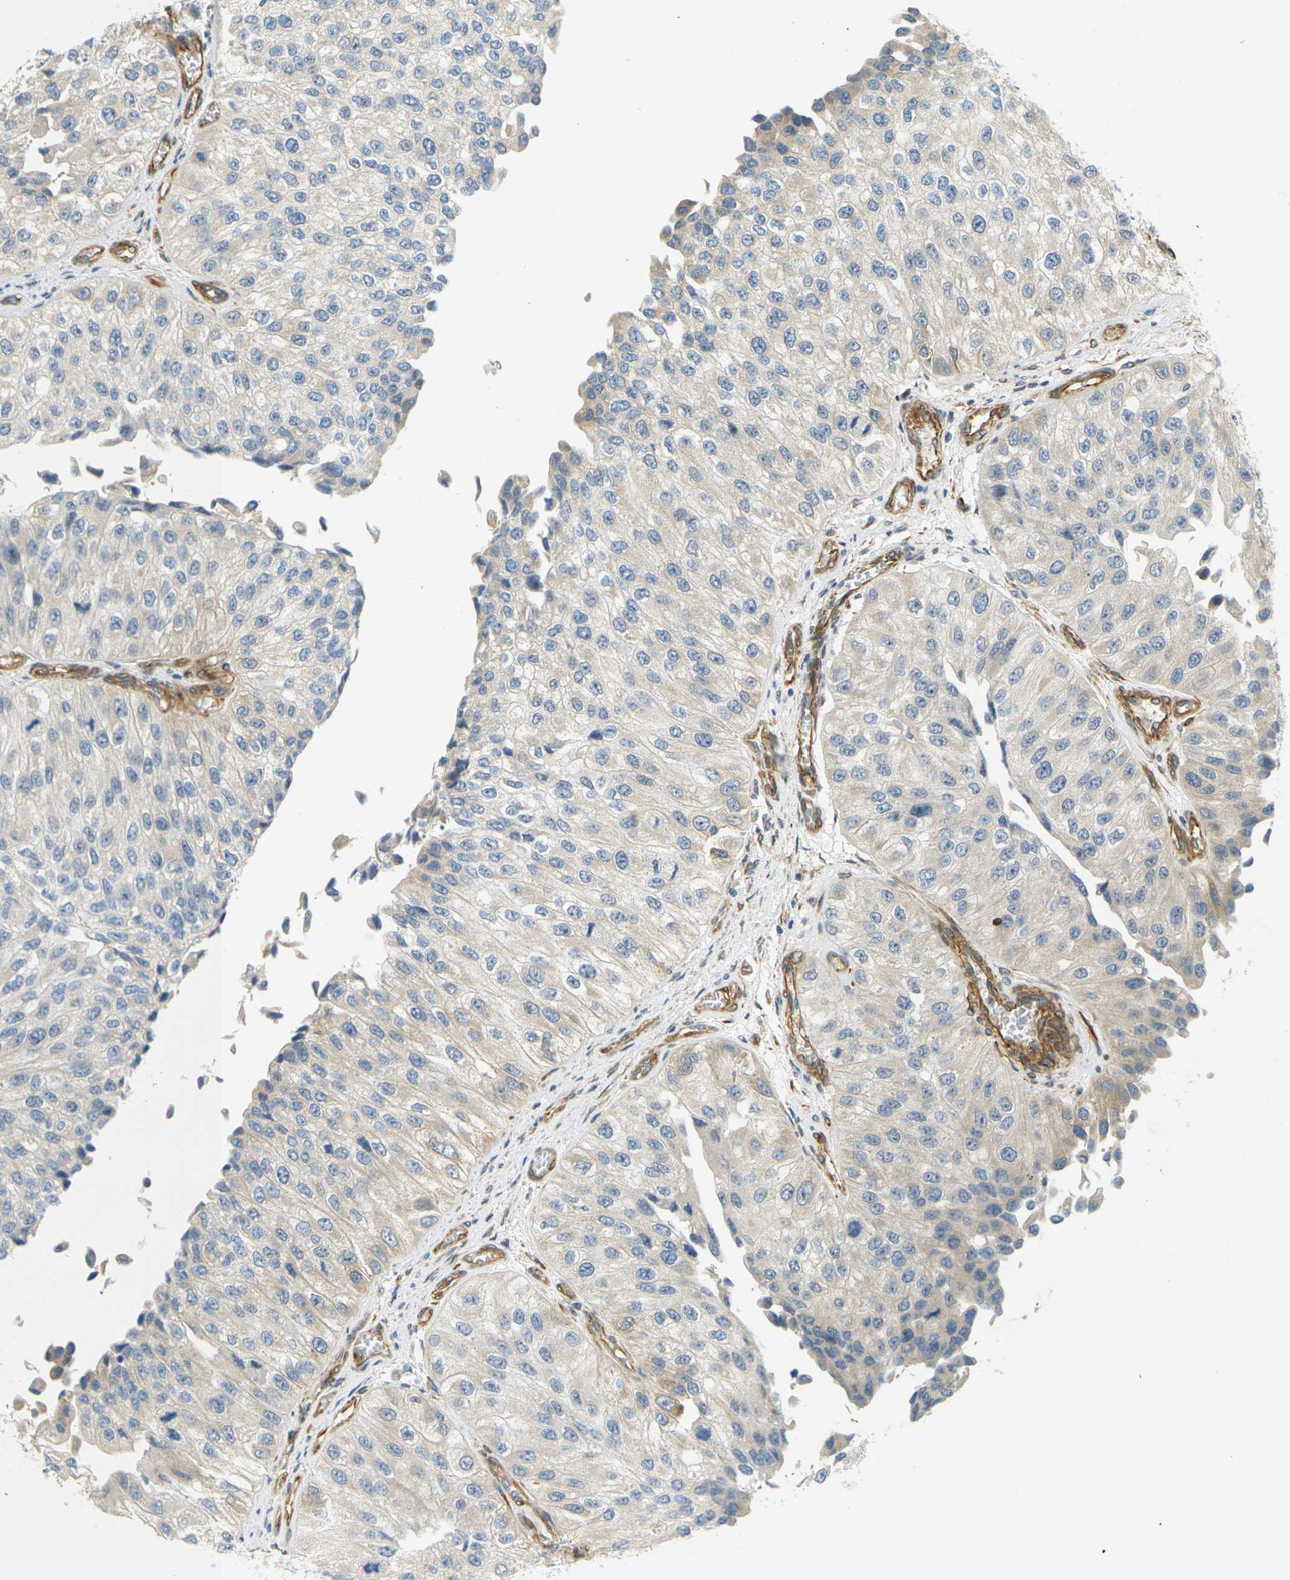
{"staining": {"intensity": "negative", "quantity": "none", "location": "none"}, "tissue": "urothelial cancer", "cell_type": "Tumor cells", "image_type": "cancer", "snomed": [{"axis": "morphology", "description": "Urothelial carcinoma, High grade"}, {"axis": "topography", "description": "Kidney"}, {"axis": "topography", "description": "Urinary bladder"}], "caption": "Immunohistochemistry image of human urothelial carcinoma (high-grade) stained for a protein (brown), which reveals no positivity in tumor cells.", "gene": "CYTH3", "patient": {"sex": "male", "age": 77}}